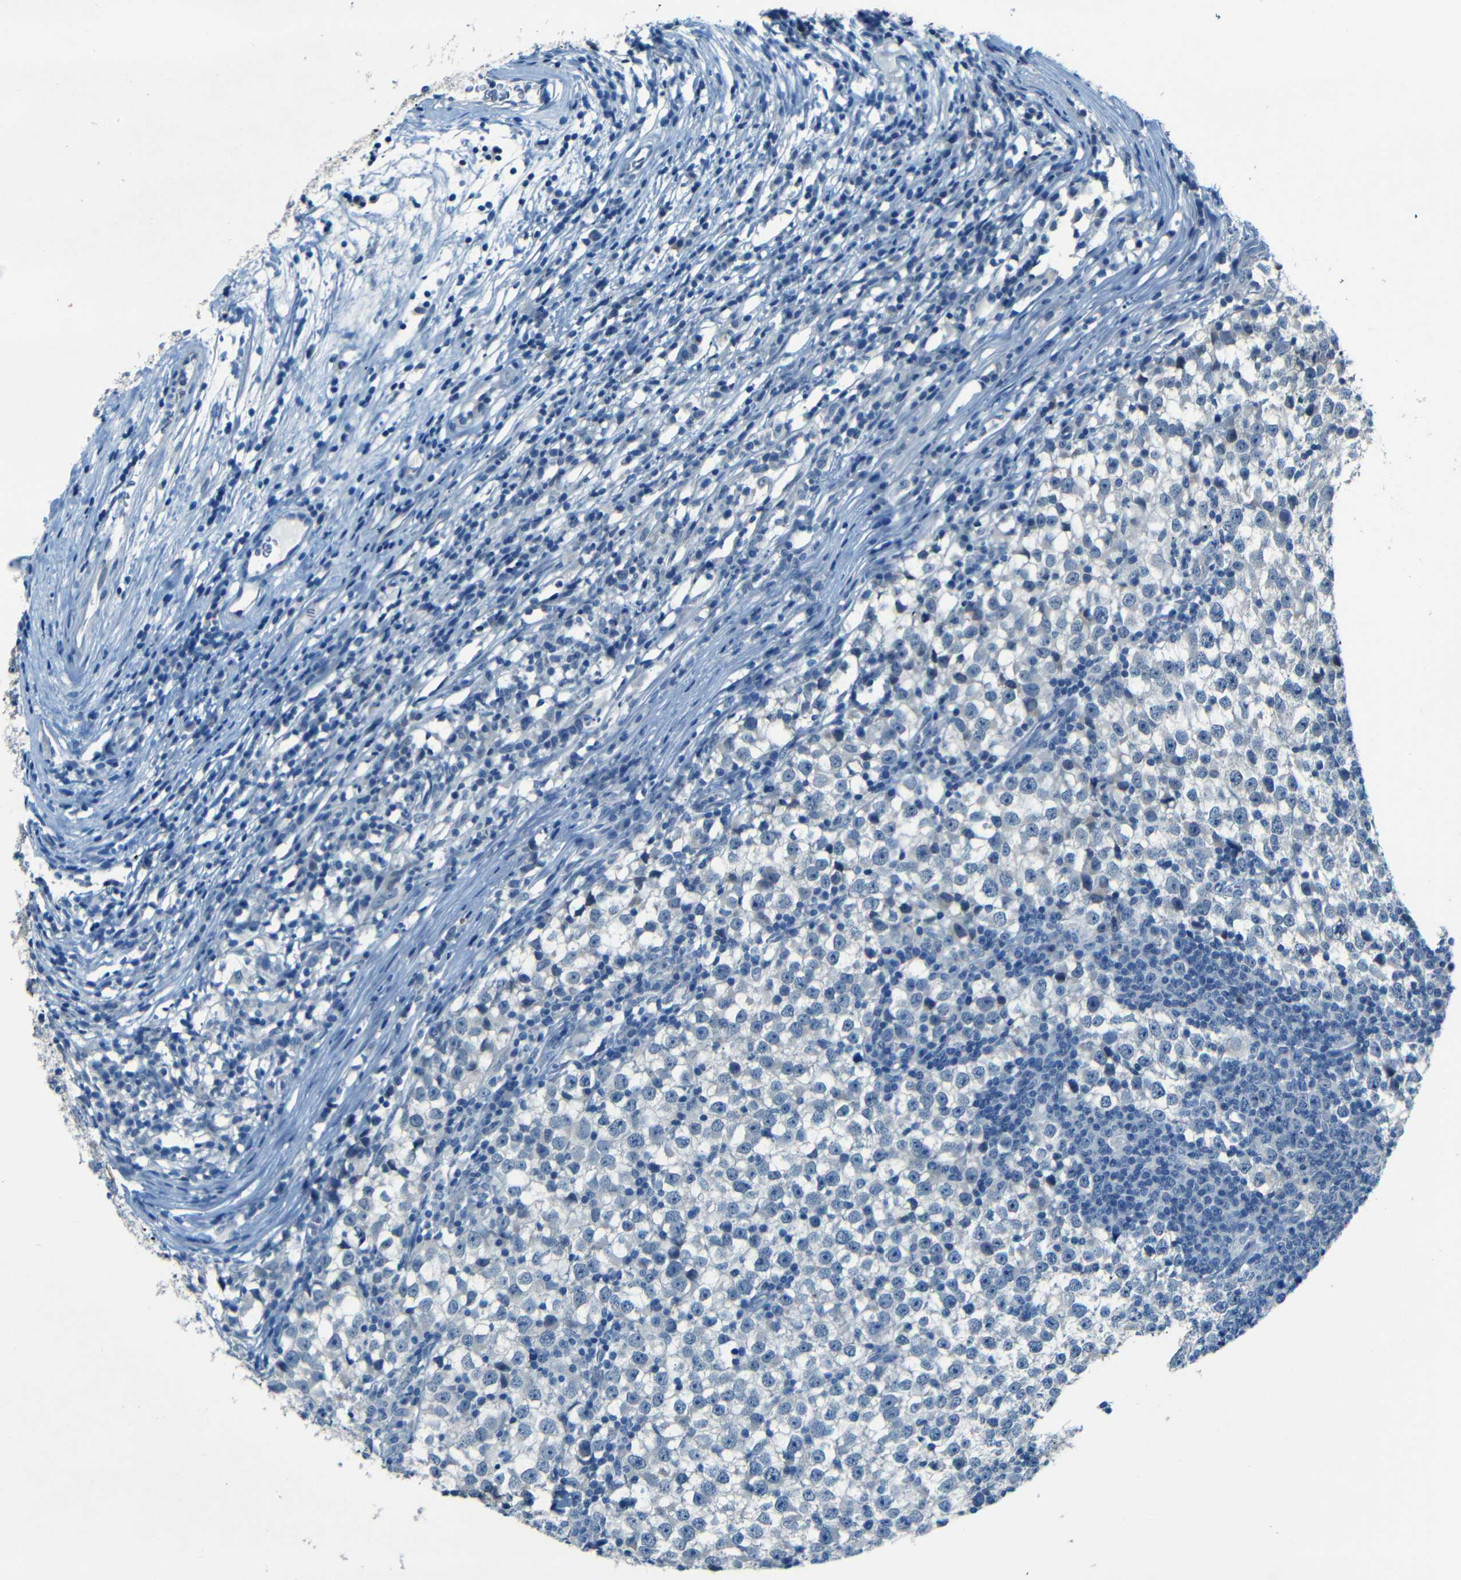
{"staining": {"intensity": "negative", "quantity": "none", "location": "none"}, "tissue": "testis cancer", "cell_type": "Tumor cells", "image_type": "cancer", "snomed": [{"axis": "morphology", "description": "Seminoma, NOS"}, {"axis": "topography", "description": "Testis"}], "caption": "Immunohistochemical staining of seminoma (testis) reveals no significant expression in tumor cells.", "gene": "ZMAT1", "patient": {"sex": "male", "age": 65}}